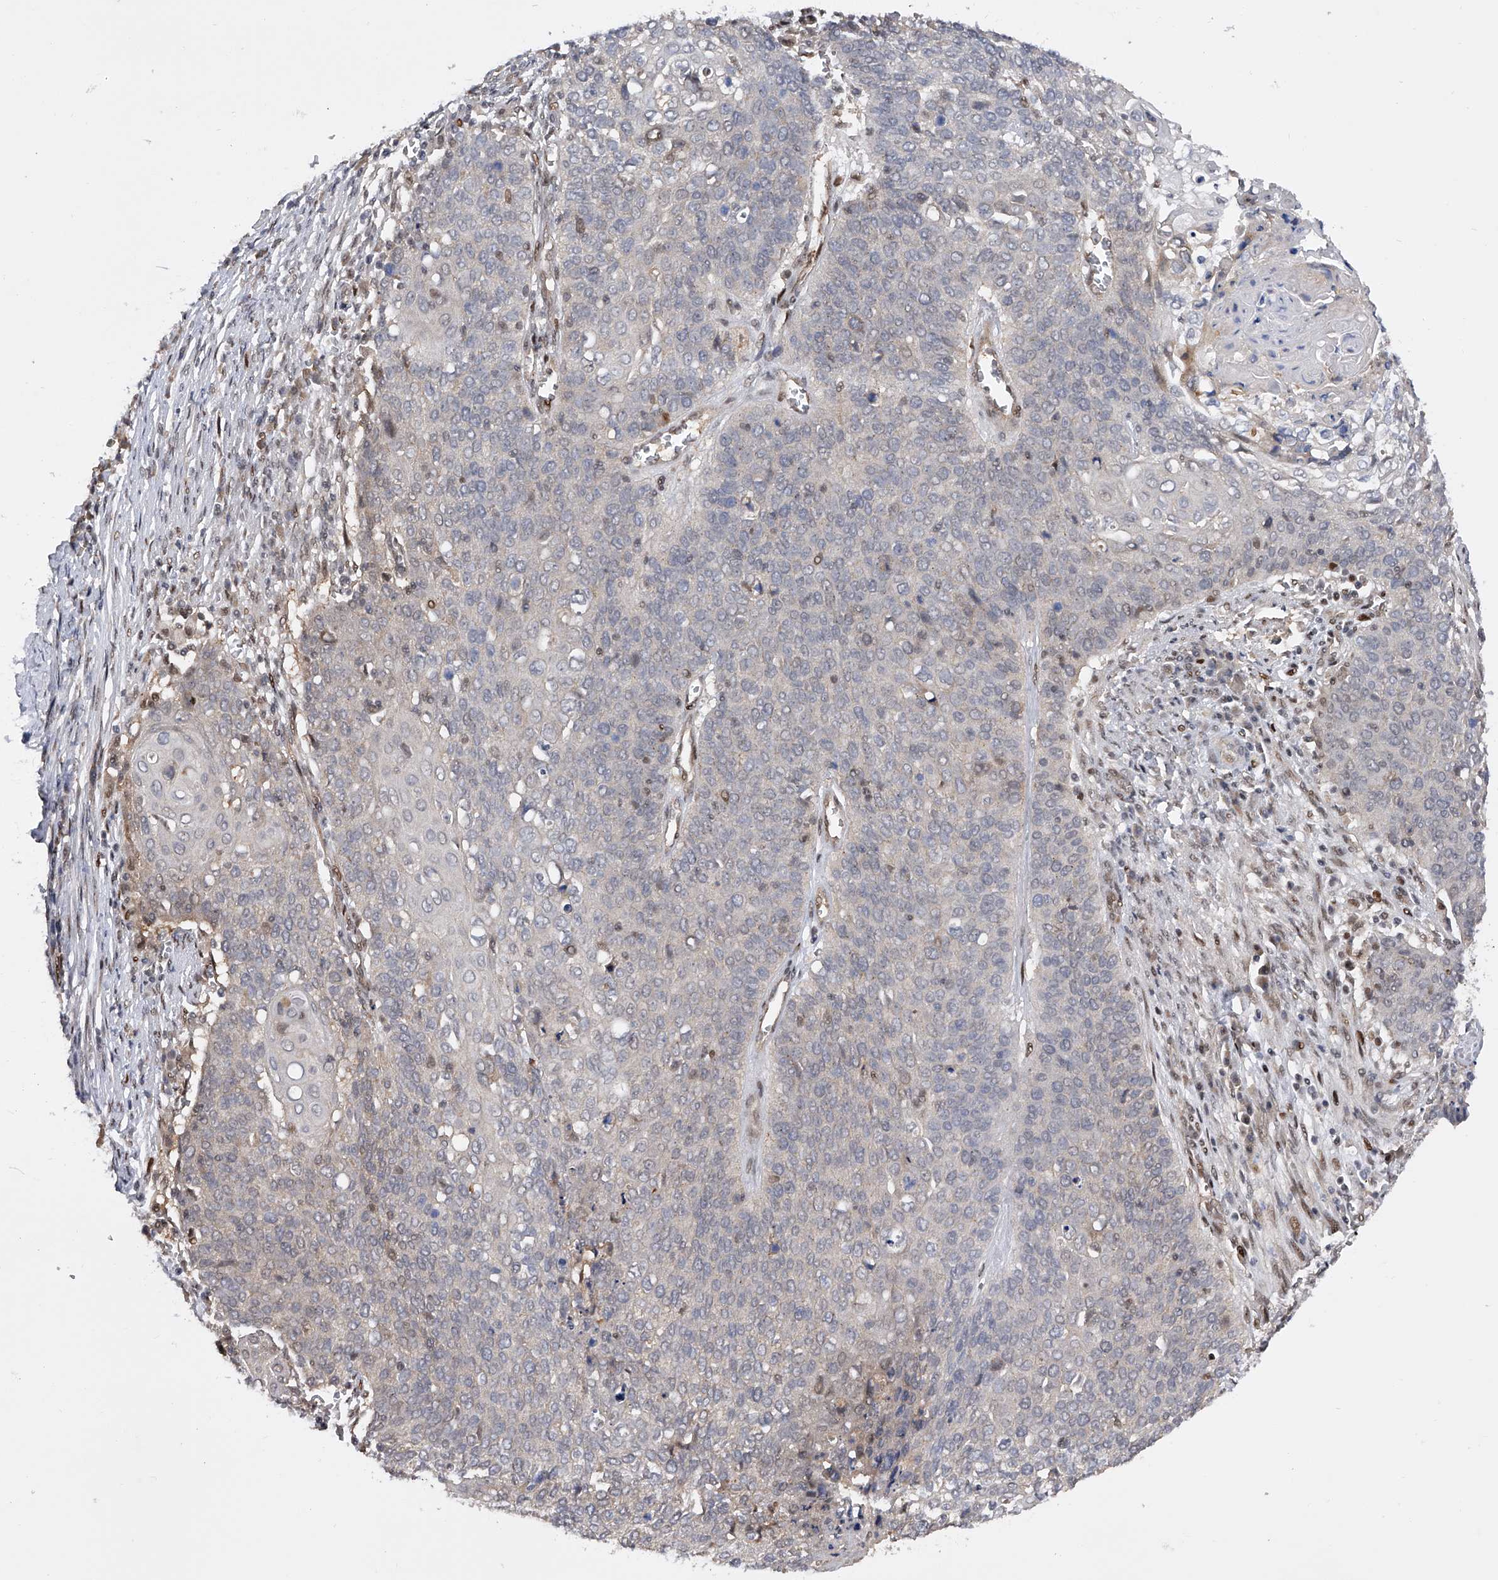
{"staining": {"intensity": "negative", "quantity": "none", "location": "none"}, "tissue": "cervical cancer", "cell_type": "Tumor cells", "image_type": "cancer", "snomed": [{"axis": "morphology", "description": "Squamous cell carcinoma, NOS"}, {"axis": "topography", "description": "Cervix"}], "caption": "Cervical squamous cell carcinoma was stained to show a protein in brown. There is no significant positivity in tumor cells. Brightfield microscopy of IHC stained with DAB (brown) and hematoxylin (blue), captured at high magnification.", "gene": "RWDD2A", "patient": {"sex": "female", "age": 39}}